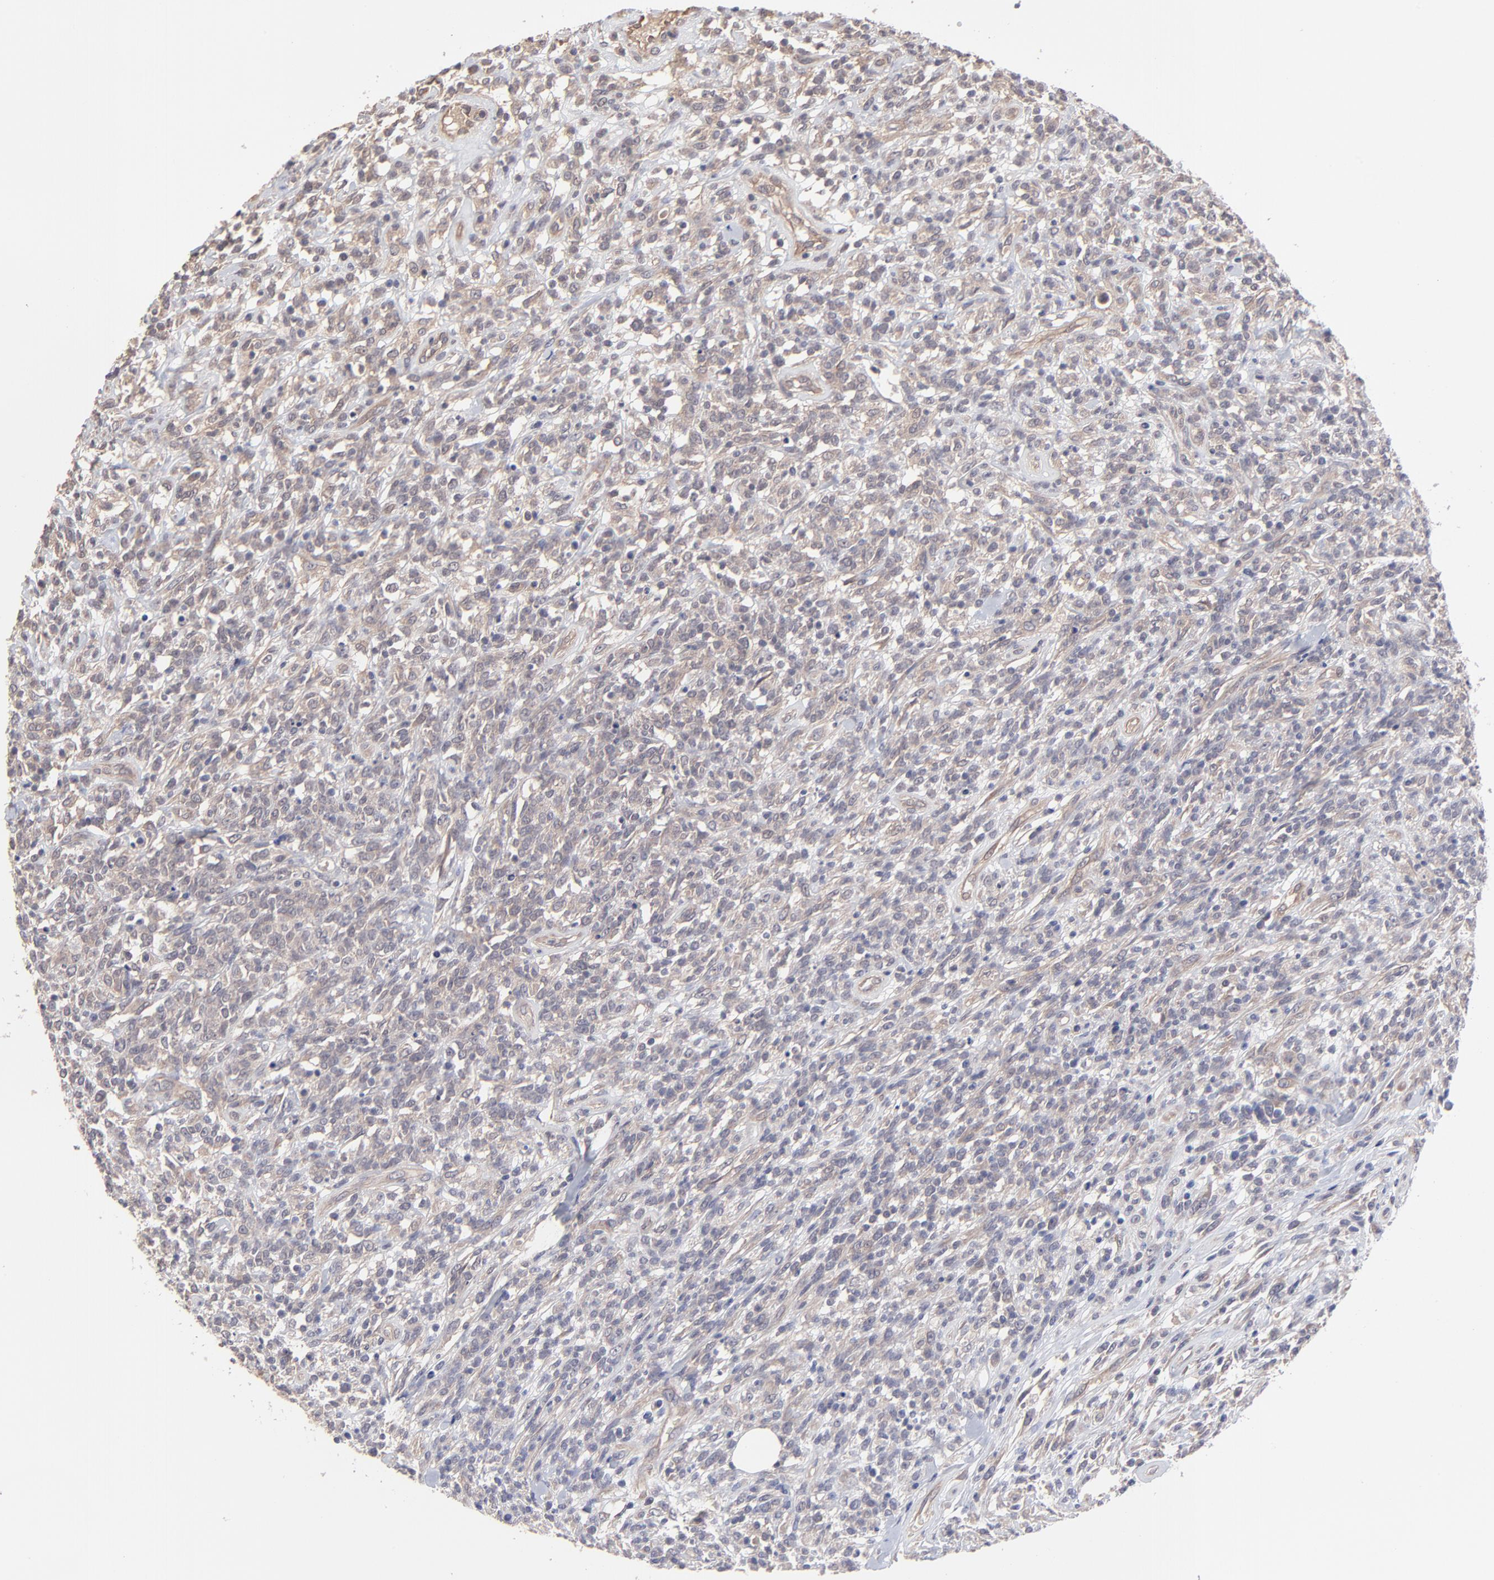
{"staining": {"intensity": "weak", "quantity": ">75%", "location": "cytoplasmic/membranous"}, "tissue": "lymphoma", "cell_type": "Tumor cells", "image_type": "cancer", "snomed": [{"axis": "morphology", "description": "Malignant lymphoma, non-Hodgkin's type, High grade"}, {"axis": "topography", "description": "Lymph node"}], "caption": "A brown stain labels weak cytoplasmic/membranous positivity of a protein in human lymphoma tumor cells.", "gene": "ZNF780B", "patient": {"sex": "female", "age": 73}}